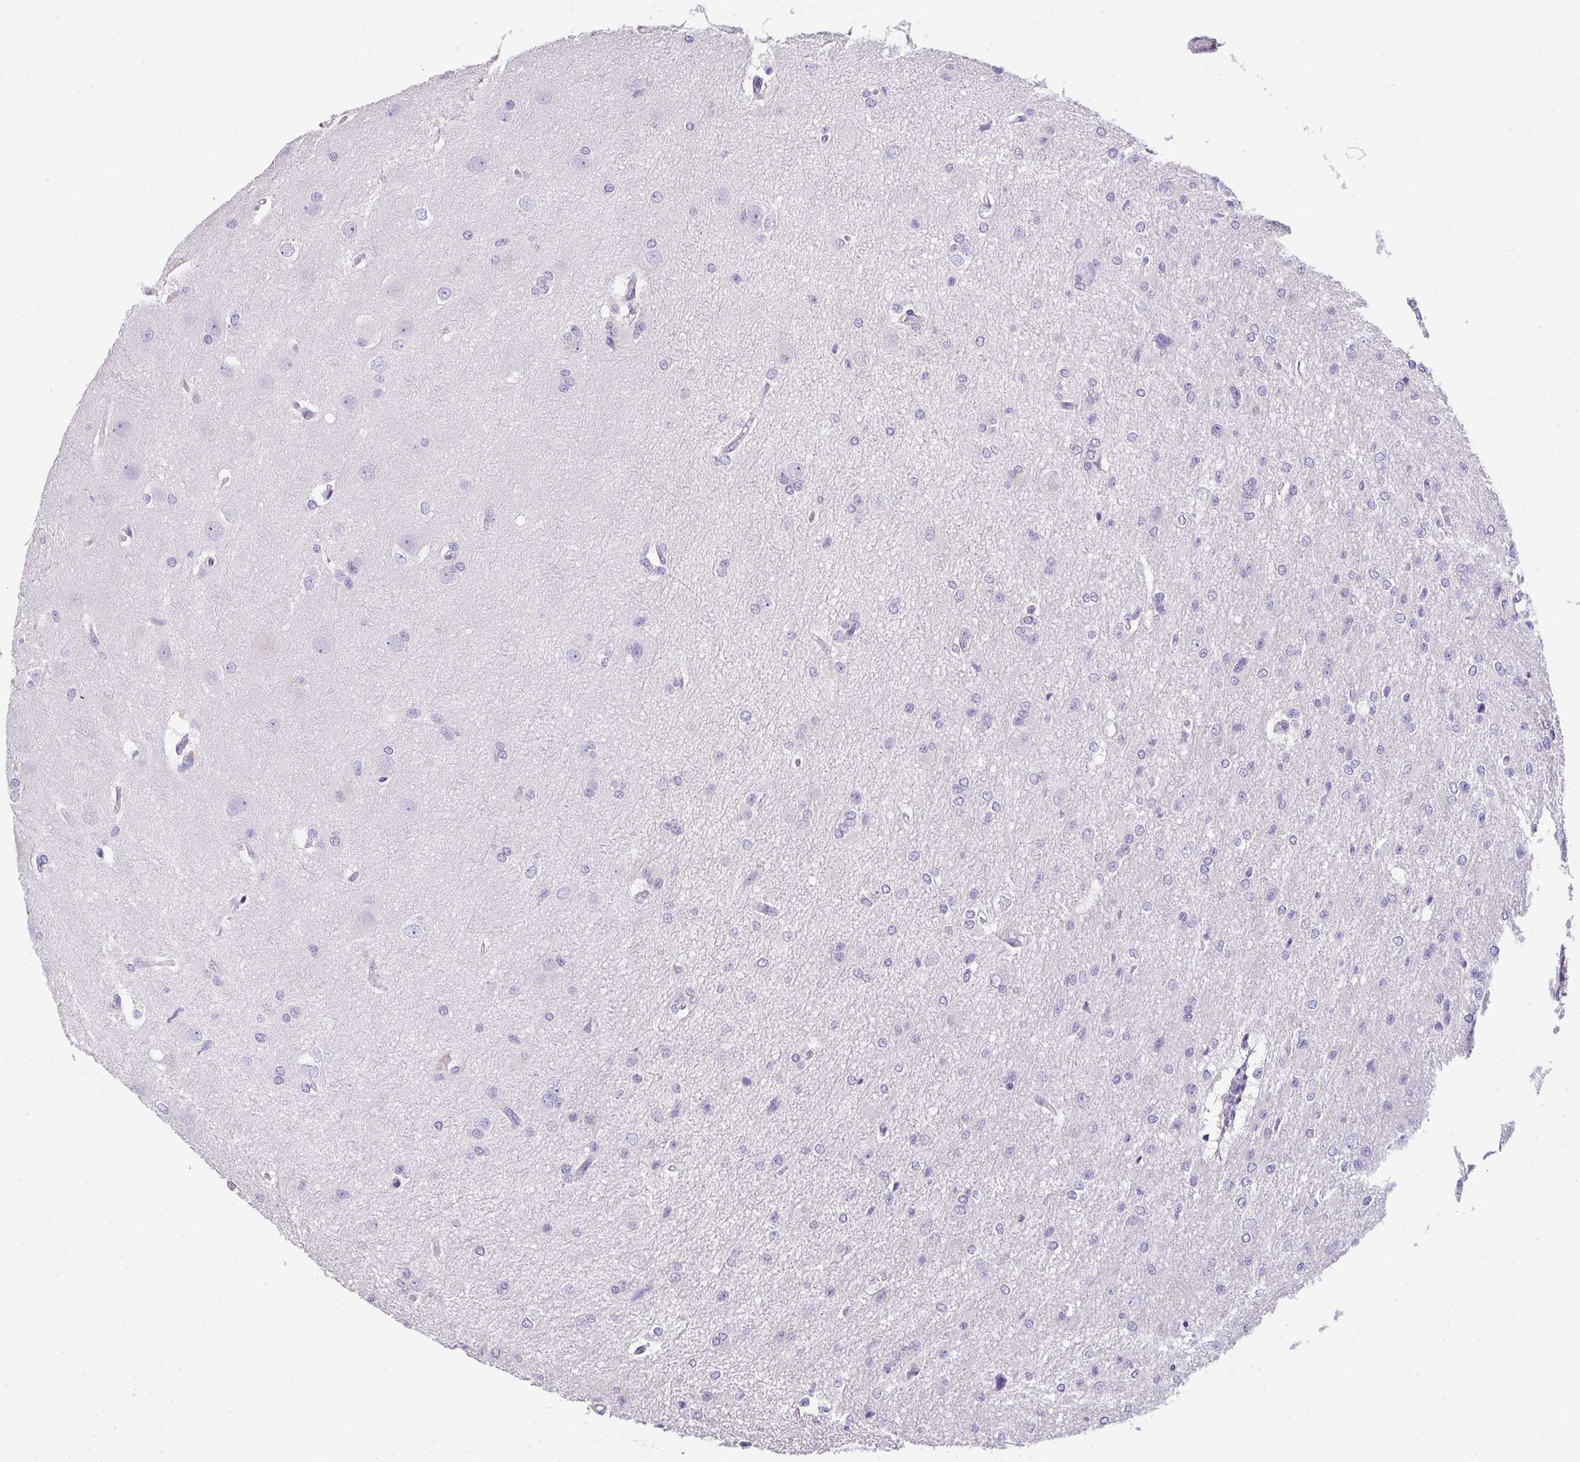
{"staining": {"intensity": "negative", "quantity": "none", "location": "none"}, "tissue": "glioma", "cell_type": "Tumor cells", "image_type": "cancer", "snomed": [{"axis": "morphology", "description": "Glioma, malignant, Low grade"}, {"axis": "topography", "description": "Brain"}], "caption": "Low-grade glioma (malignant) was stained to show a protein in brown. There is no significant positivity in tumor cells. Nuclei are stained in blue.", "gene": "FILIP1", "patient": {"sex": "male", "age": 26}}